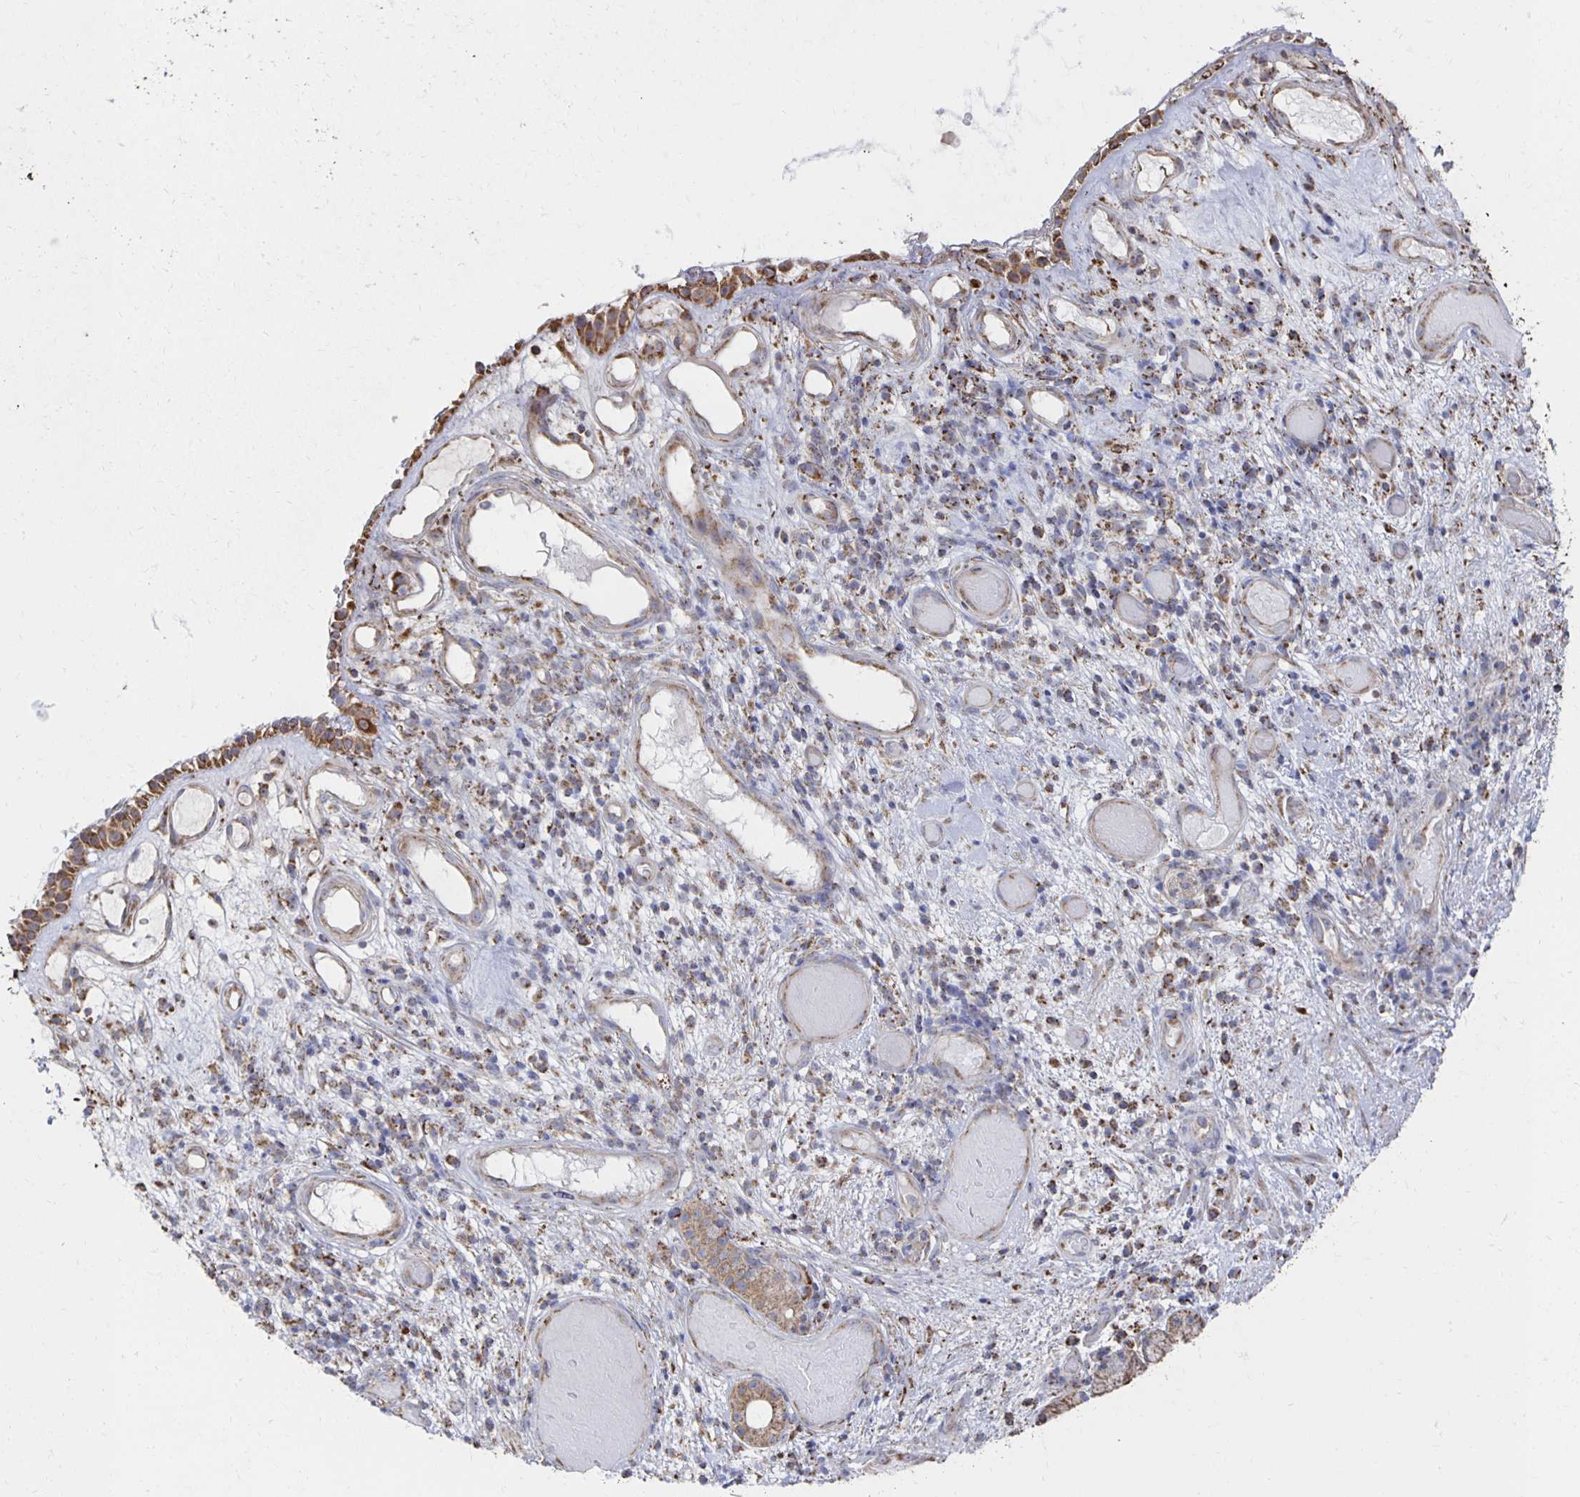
{"staining": {"intensity": "moderate", "quantity": ">75%", "location": "cytoplasmic/membranous"}, "tissue": "nasopharynx", "cell_type": "Respiratory epithelial cells", "image_type": "normal", "snomed": [{"axis": "morphology", "description": "Normal tissue, NOS"}, {"axis": "morphology", "description": "Inflammation, NOS"}, {"axis": "topography", "description": "Nasopharynx"}], "caption": "A brown stain highlights moderate cytoplasmic/membranous staining of a protein in respiratory epithelial cells of unremarkable human nasopharynx. Using DAB (brown) and hematoxylin (blue) stains, captured at high magnification using brightfield microscopy.", "gene": "NKX2", "patient": {"sex": "male", "age": 54}}